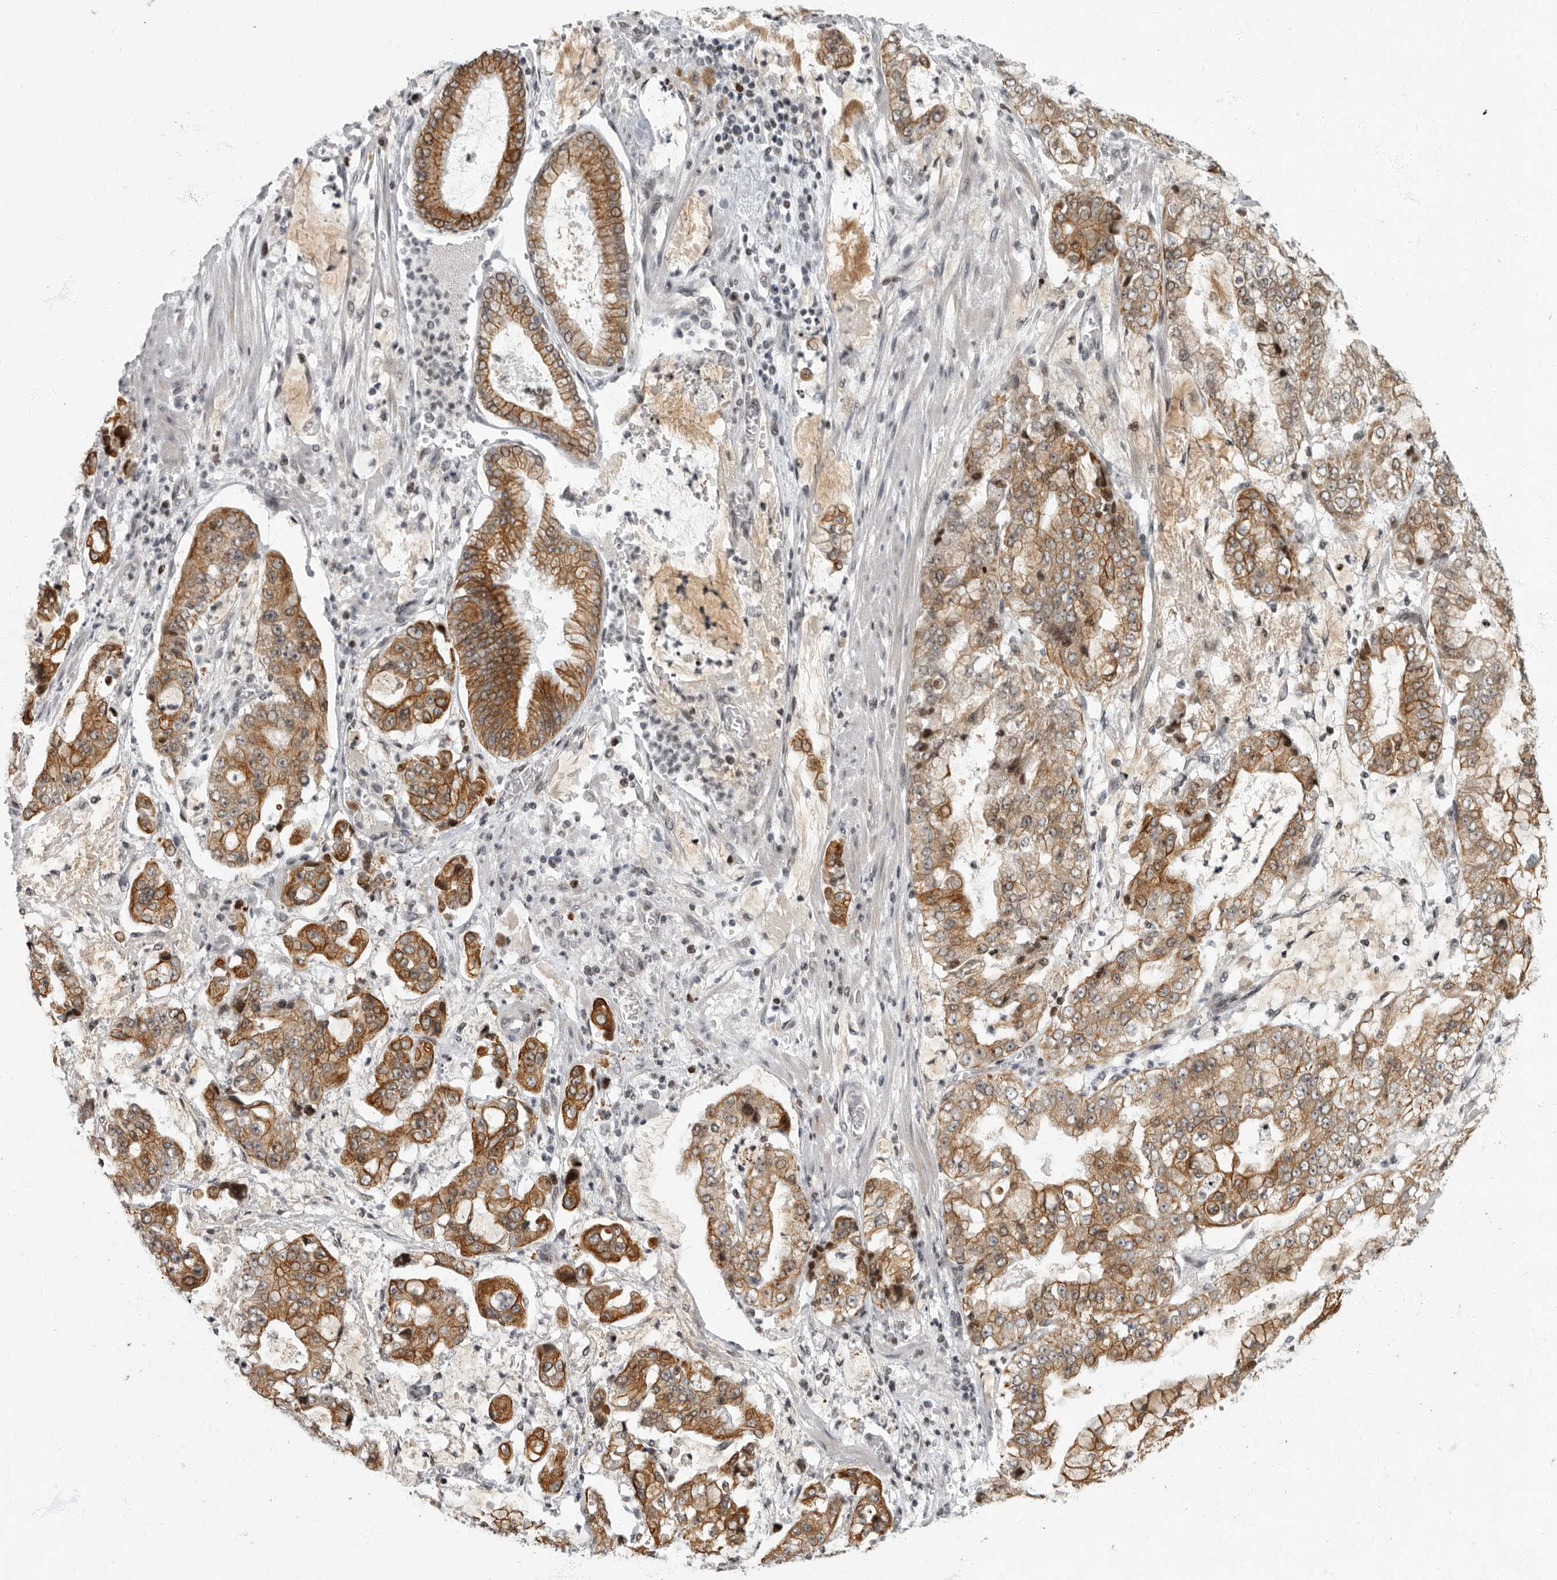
{"staining": {"intensity": "moderate", "quantity": ">75%", "location": "cytoplasmic/membranous"}, "tissue": "stomach cancer", "cell_type": "Tumor cells", "image_type": "cancer", "snomed": [{"axis": "morphology", "description": "Adenocarcinoma, NOS"}, {"axis": "topography", "description": "Stomach"}], "caption": "Stomach cancer stained with a protein marker shows moderate staining in tumor cells.", "gene": "EVI5", "patient": {"sex": "male", "age": 76}}